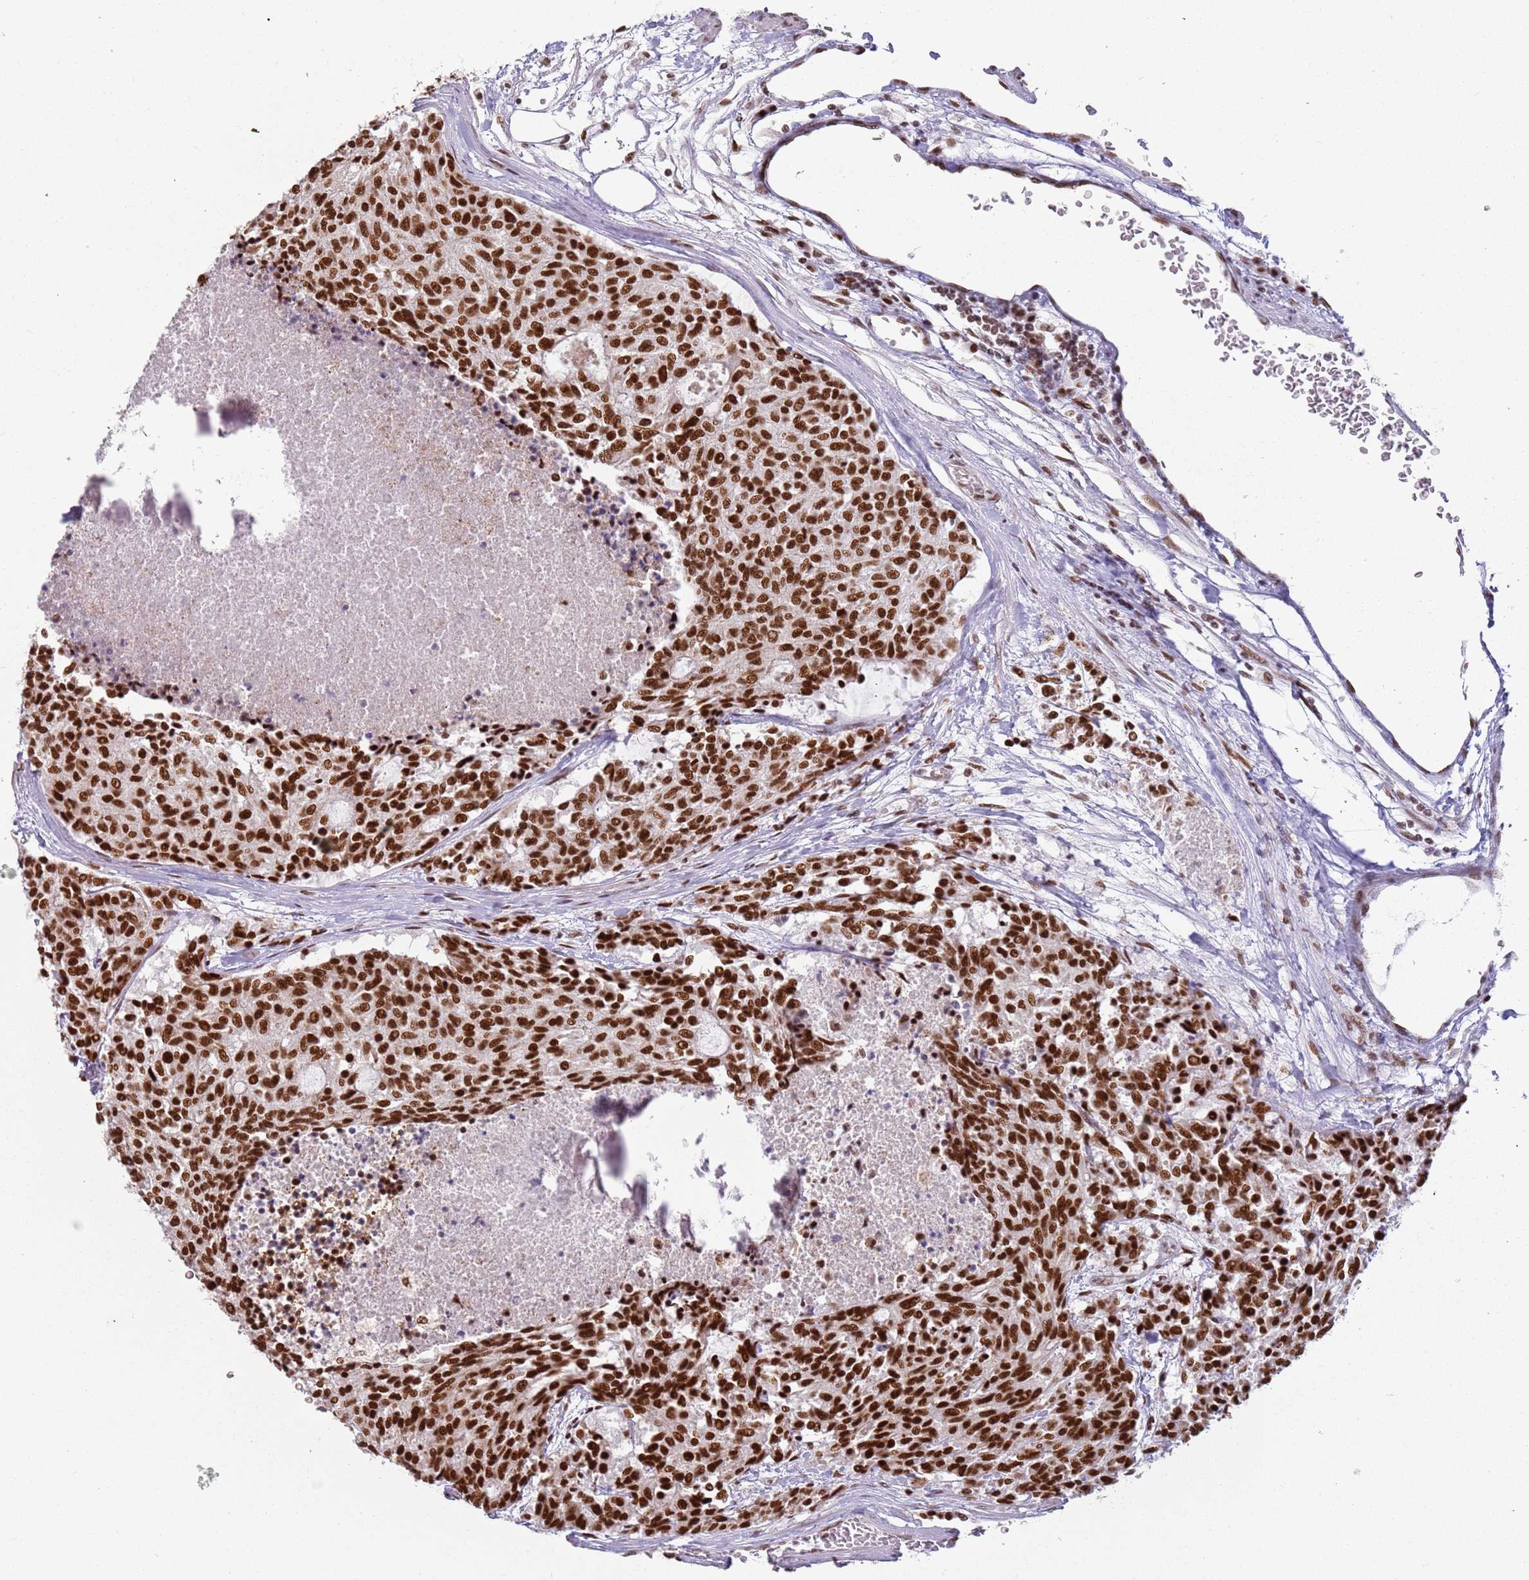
{"staining": {"intensity": "strong", "quantity": ">75%", "location": "nuclear"}, "tissue": "carcinoid", "cell_type": "Tumor cells", "image_type": "cancer", "snomed": [{"axis": "morphology", "description": "Carcinoid, malignant, NOS"}, {"axis": "topography", "description": "Pancreas"}], "caption": "This is a photomicrograph of immunohistochemistry (IHC) staining of carcinoid (malignant), which shows strong staining in the nuclear of tumor cells.", "gene": "TENT4A", "patient": {"sex": "female", "age": 54}}